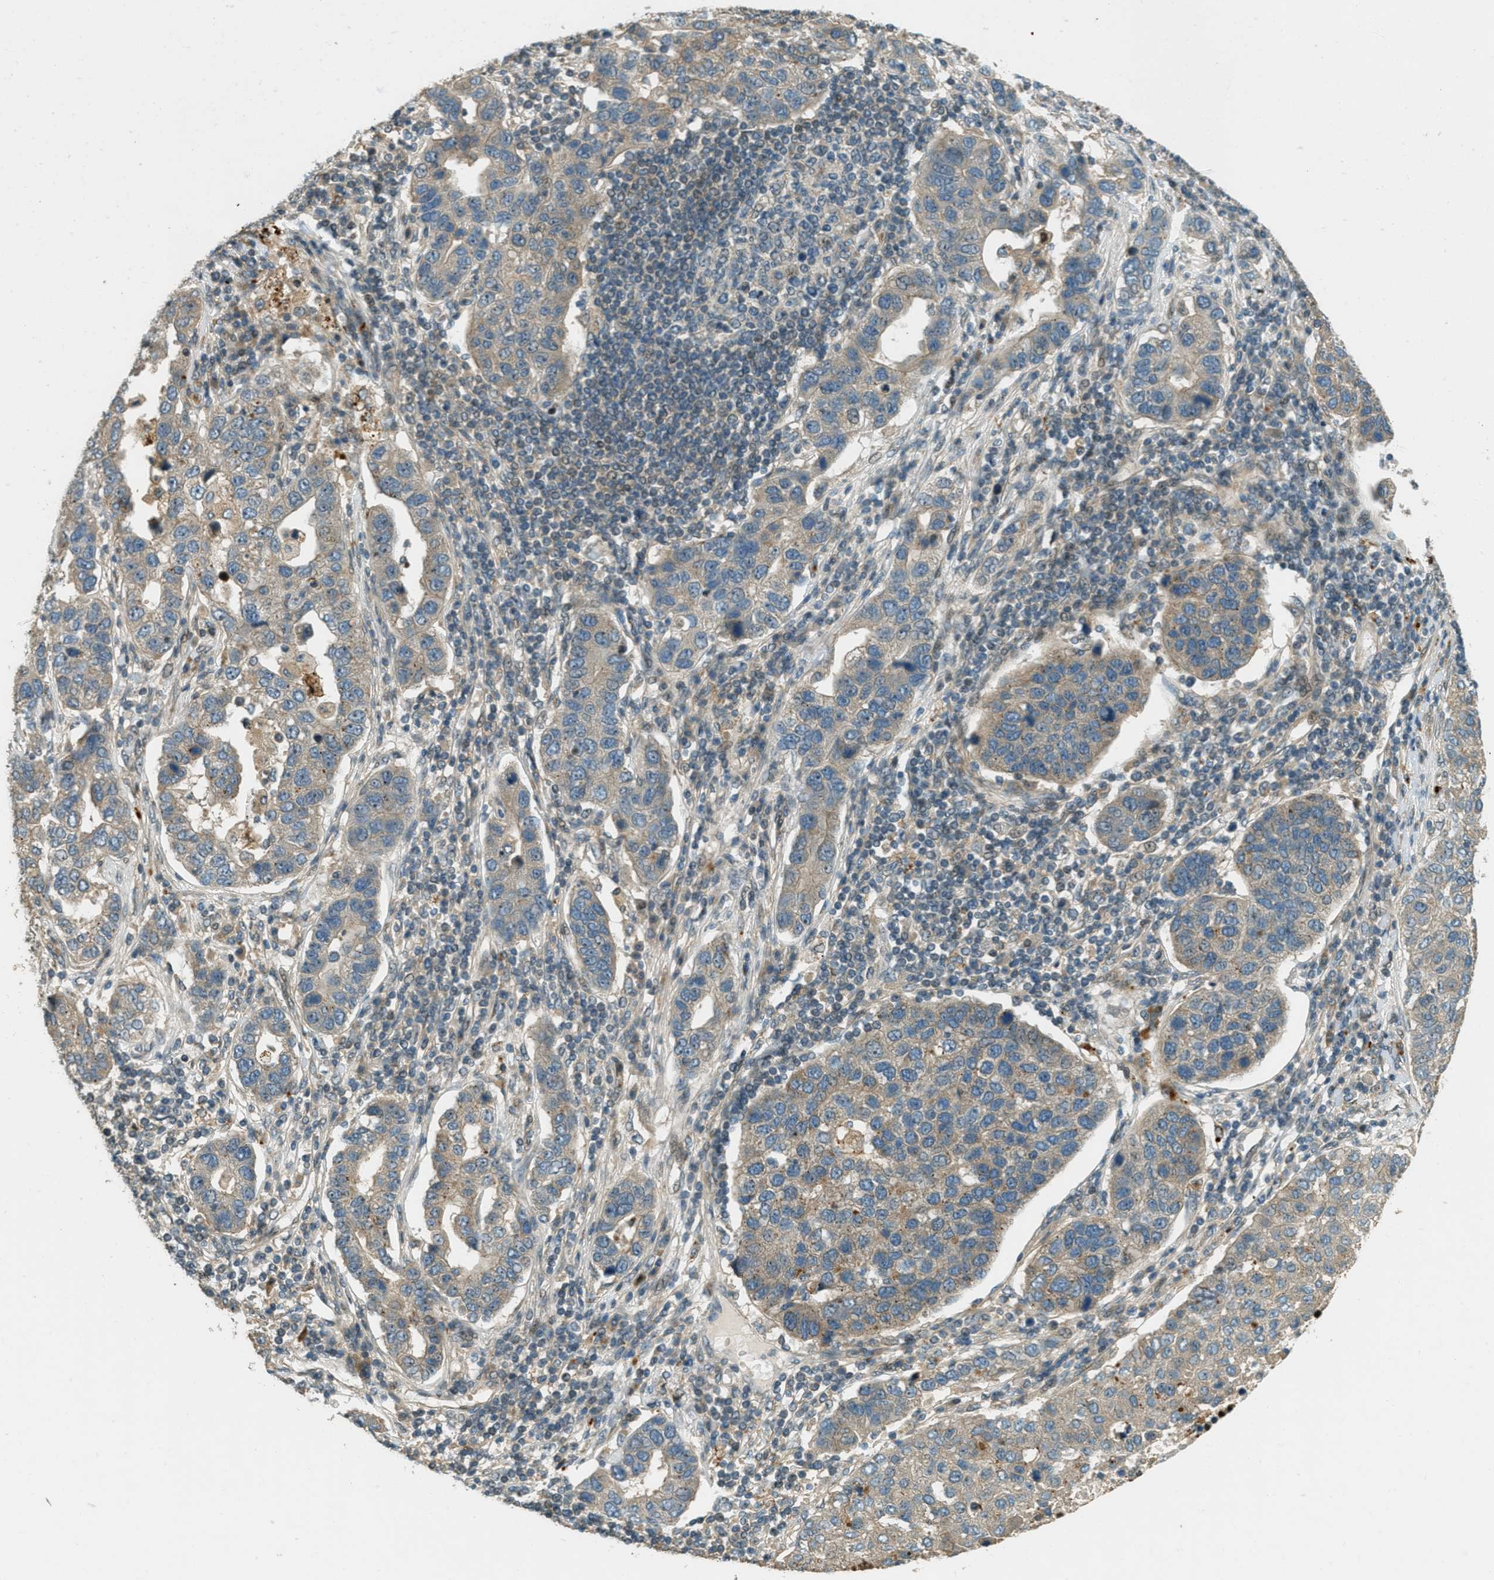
{"staining": {"intensity": "weak", "quantity": ">75%", "location": "cytoplasmic/membranous"}, "tissue": "pancreatic cancer", "cell_type": "Tumor cells", "image_type": "cancer", "snomed": [{"axis": "morphology", "description": "Adenocarcinoma, NOS"}, {"axis": "topography", "description": "Pancreas"}], "caption": "An IHC micrograph of neoplastic tissue is shown. Protein staining in brown highlights weak cytoplasmic/membranous positivity in pancreatic cancer within tumor cells.", "gene": "PTPN23", "patient": {"sex": "female", "age": 61}}